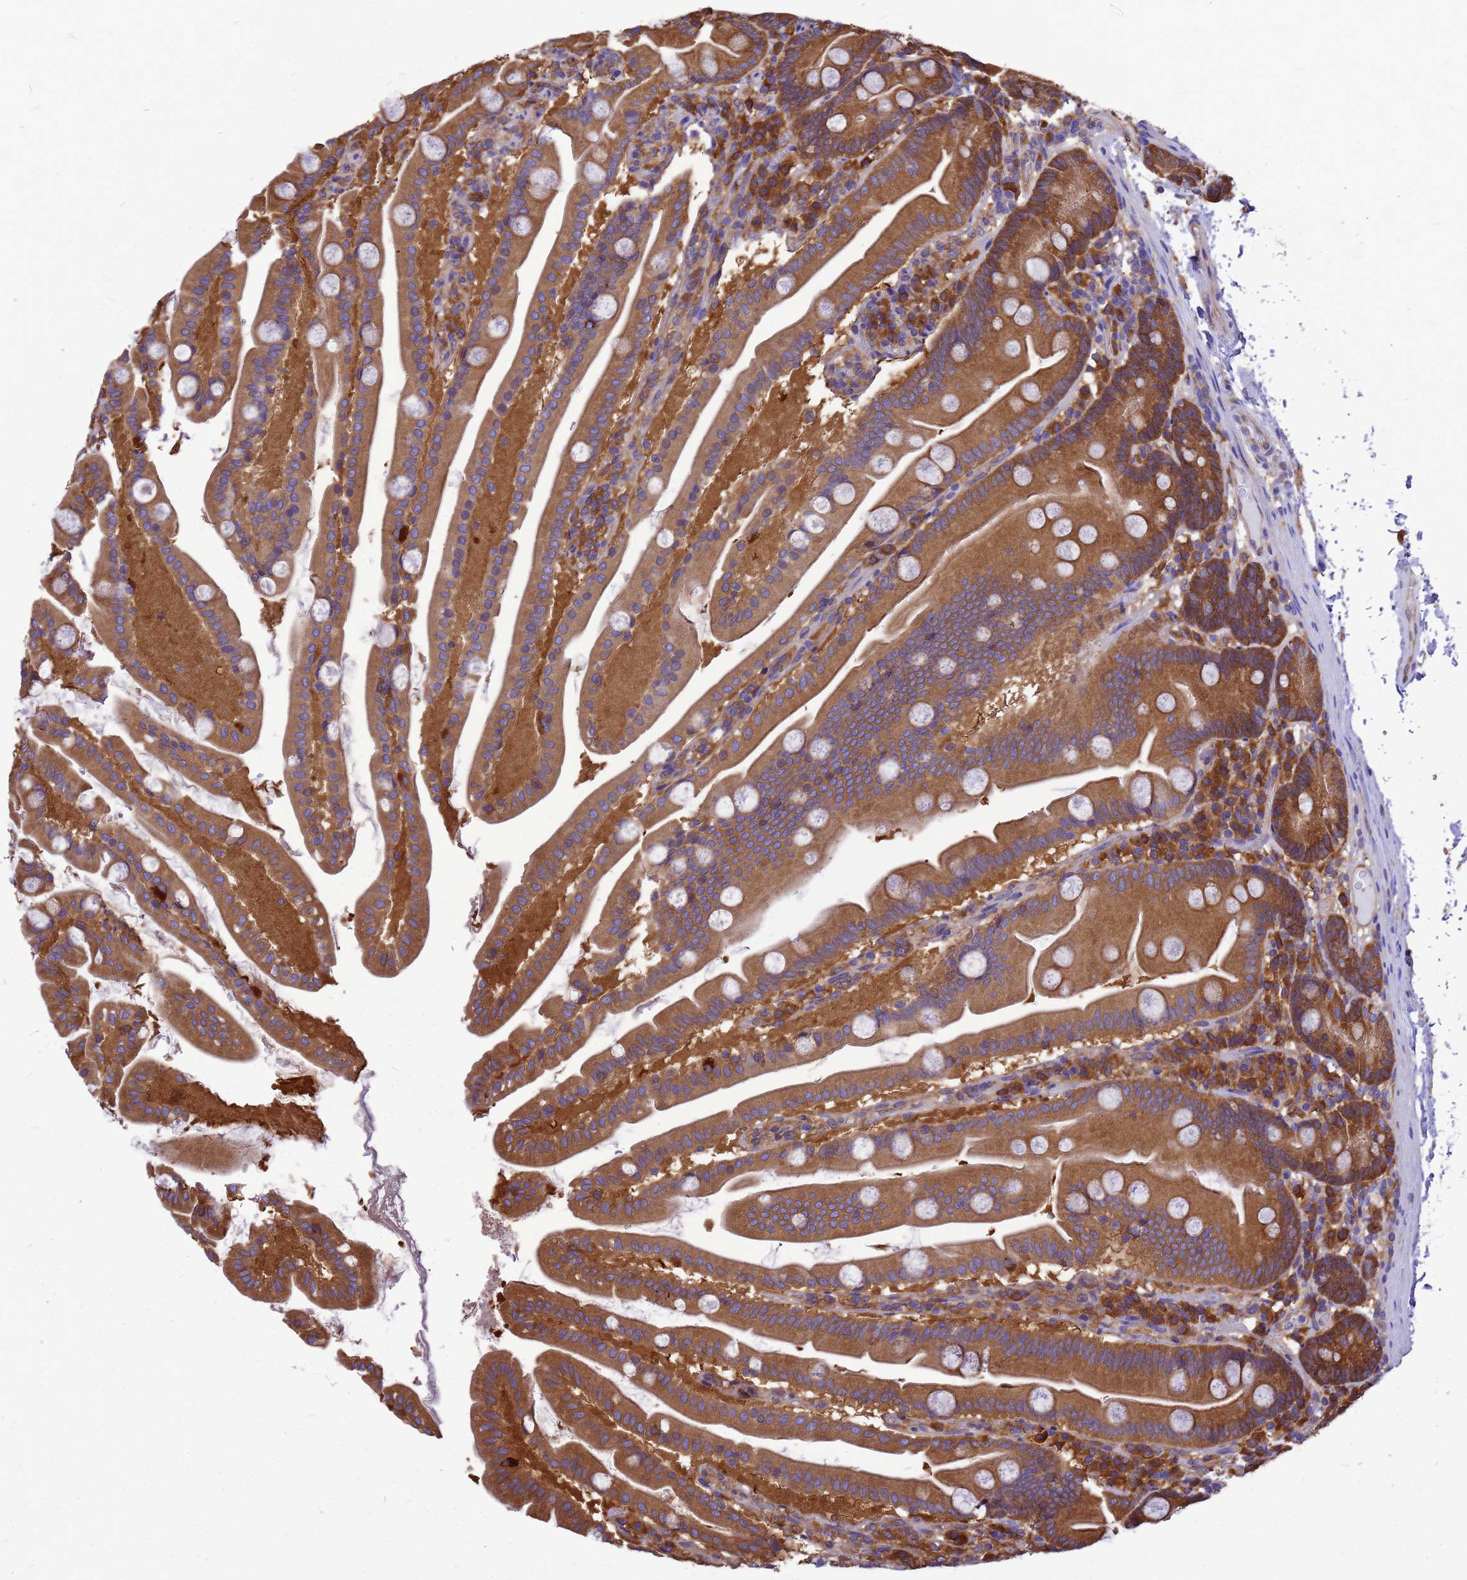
{"staining": {"intensity": "moderate", "quantity": ">75%", "location": "cytoplasmic/membranous"}, "tissue": "small intestine", "cell_type": "Glandular cells", "image_type": "normal", "snomed": [{"axis": "morphology", "description": "Normal tissue, NOS"}, {"axis": "topography", "description": "Small intestine"}], "caption": "Human small intestine stained for a protein (brown) demonstrates moderate cytoplasmic/membranous positive expression in about >75% of glandular cells.", "gene": "GID4", "patient": {"sex": "female", "age": 68}}